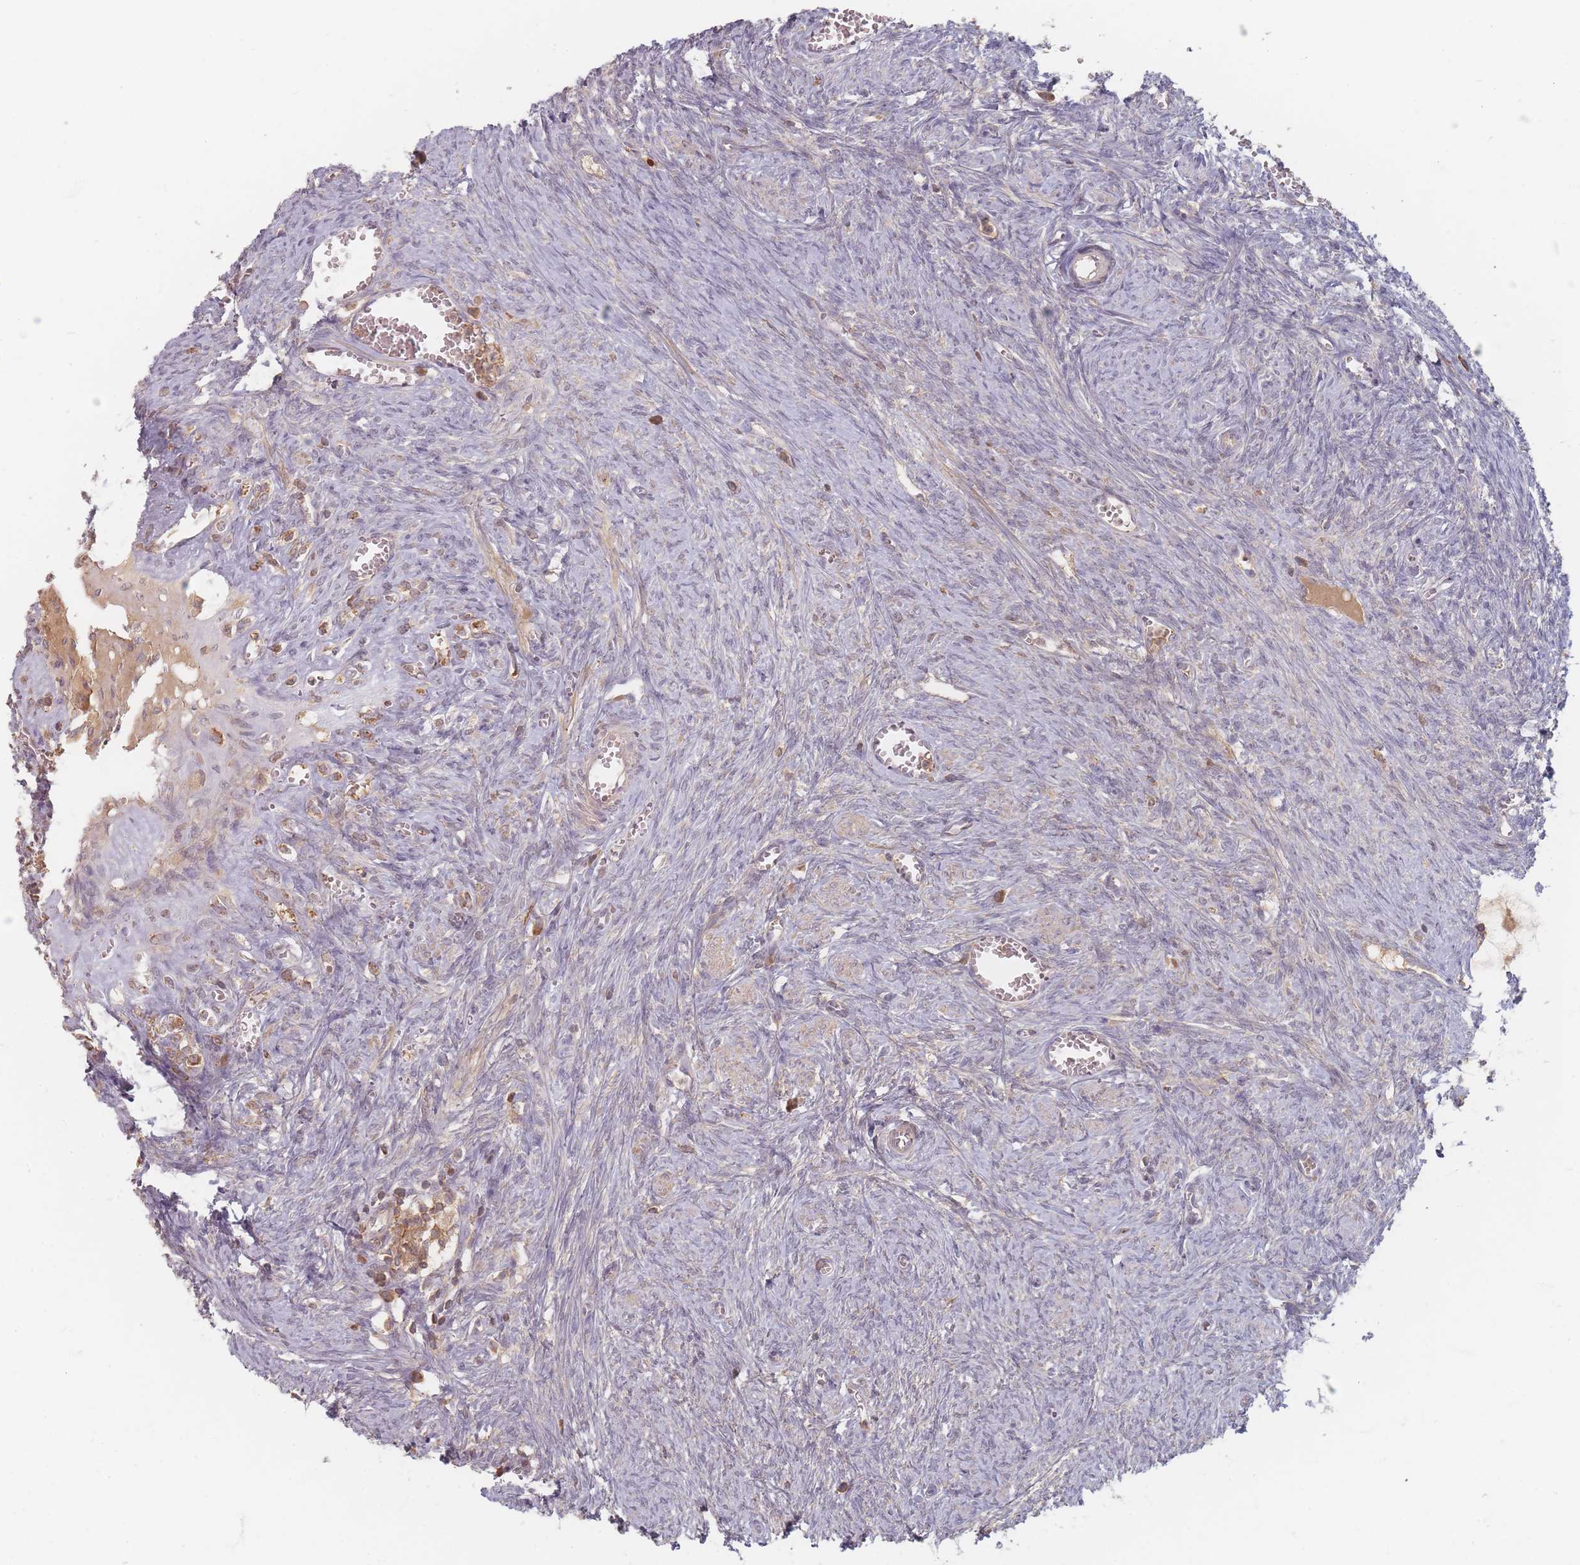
{"staining": {"intensity": "moderate", "quantity": "<25%", "location": "cytoplasmic/membranous"}, "tissue": "ovary", "cell_type": "Ovarian stroma cells", "image_type": "normal", "snomed": [{"axis": "morphology", "description": "Normal tissue, NOS"}, {"axis": "topography", "description": "Ovary"}], "caption": "Ovarian stroma cells reveal moderate cytoplasmic/membranous expression in approximately <25% of cells in unremarkable ovary. The staining was performed using DAB, with brown indicating positive protein expression. Nuclei are stained blue with hematoxylin.", "gene": "SLC35F3", "patient": {"sex": "female", "age": 44}}